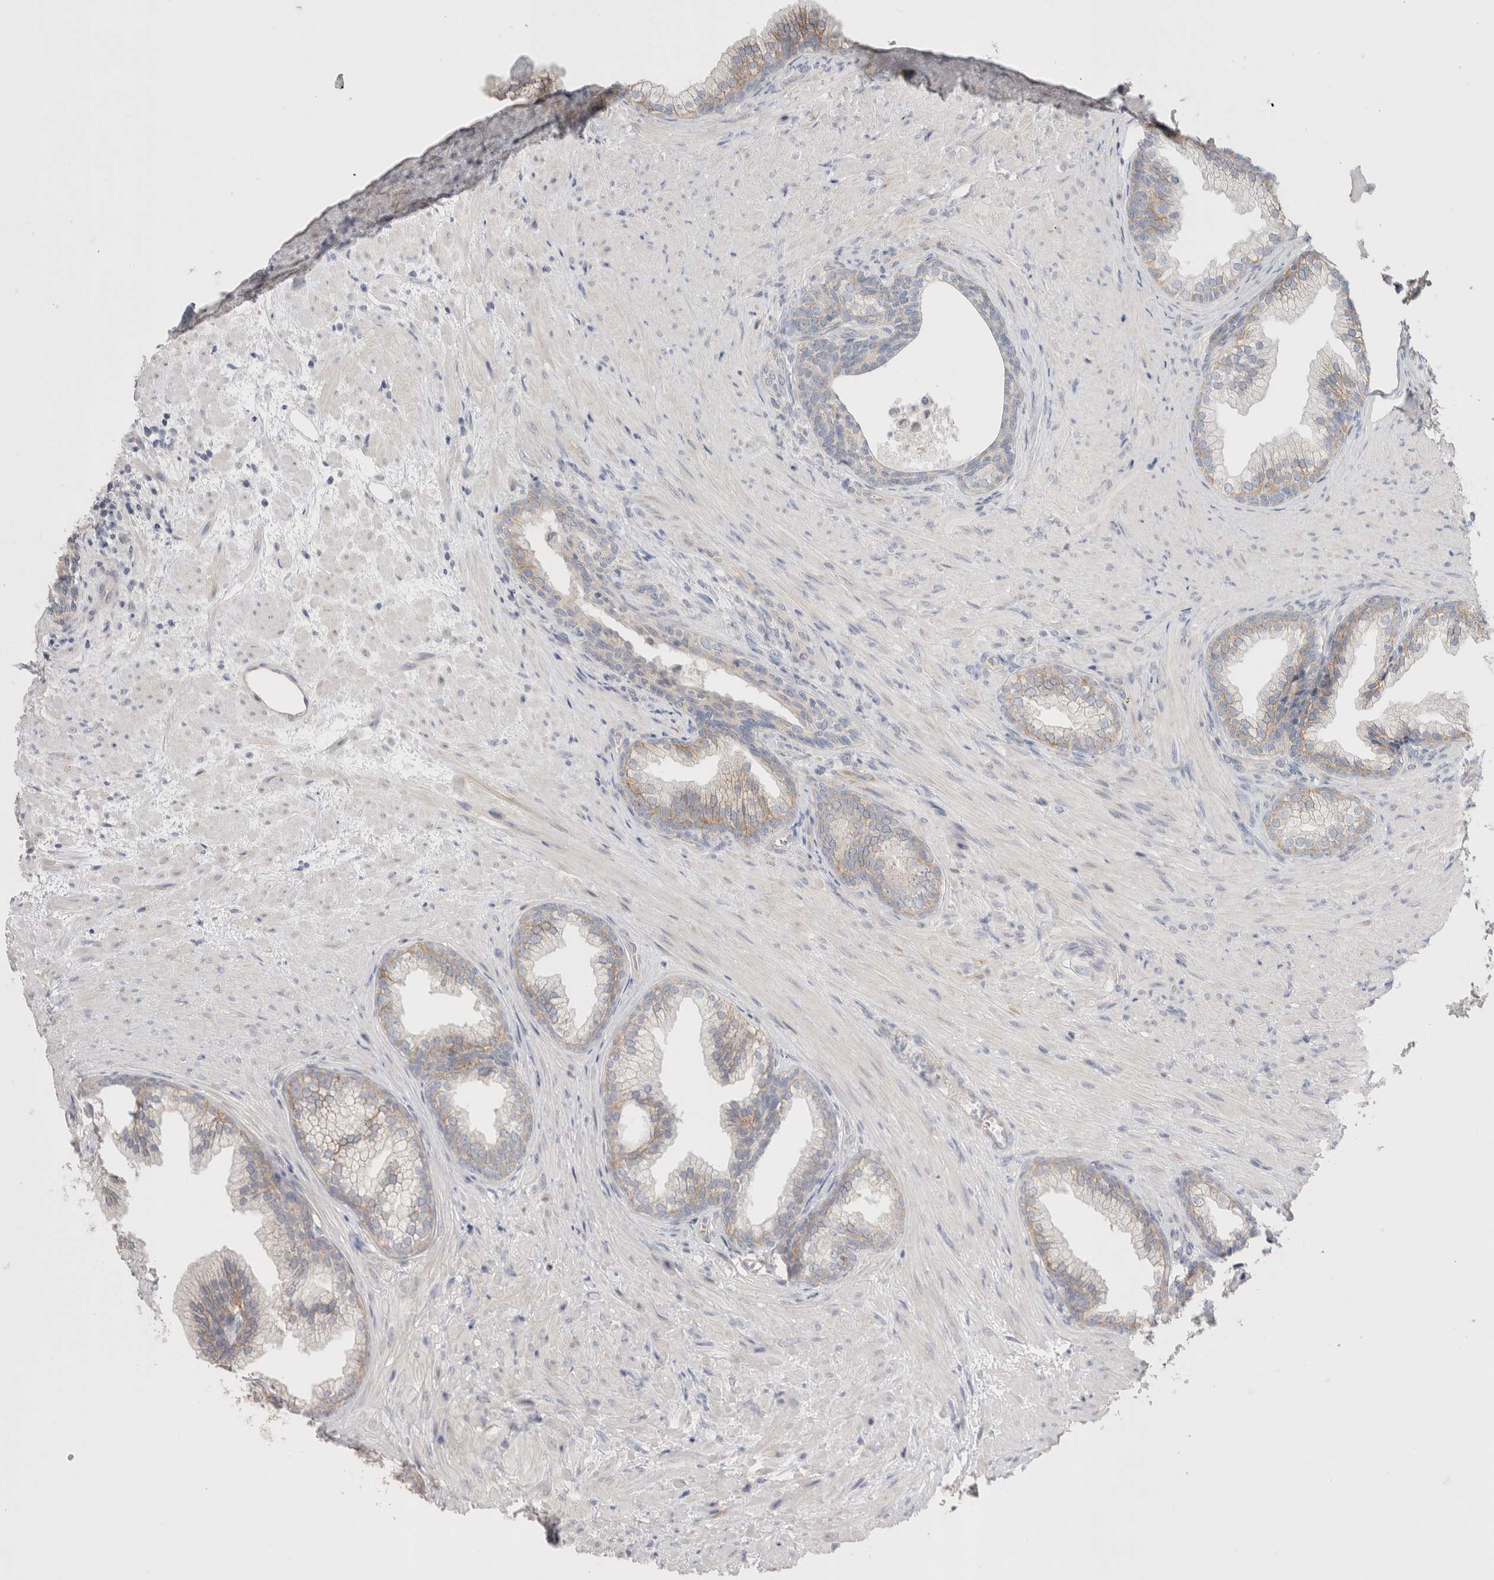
{"staining": {"intensity": "weak", "quantity": "<25%", "location": "cytoplasmic/membranous"}, "tissue": "prostate", "cell_type": "Glandular cells", "image_type": "normal", "snomed": [{"axis": "morphology", "description": "Normal tissue, NOS"}, {"axis": "topography", "description": "Prostate"}], "caption": "Immunohistochemistry image of unremarkable prostate: prostate stained with DAB demonstrates no significant protein positivity in glandular cells. (Stains: DAB IHC with hematoxylin counter stain, Microscopy: brightfield microscopy at high magnification).", "gene": "DMD", "patient": {"sex": "male", "age": 76}}